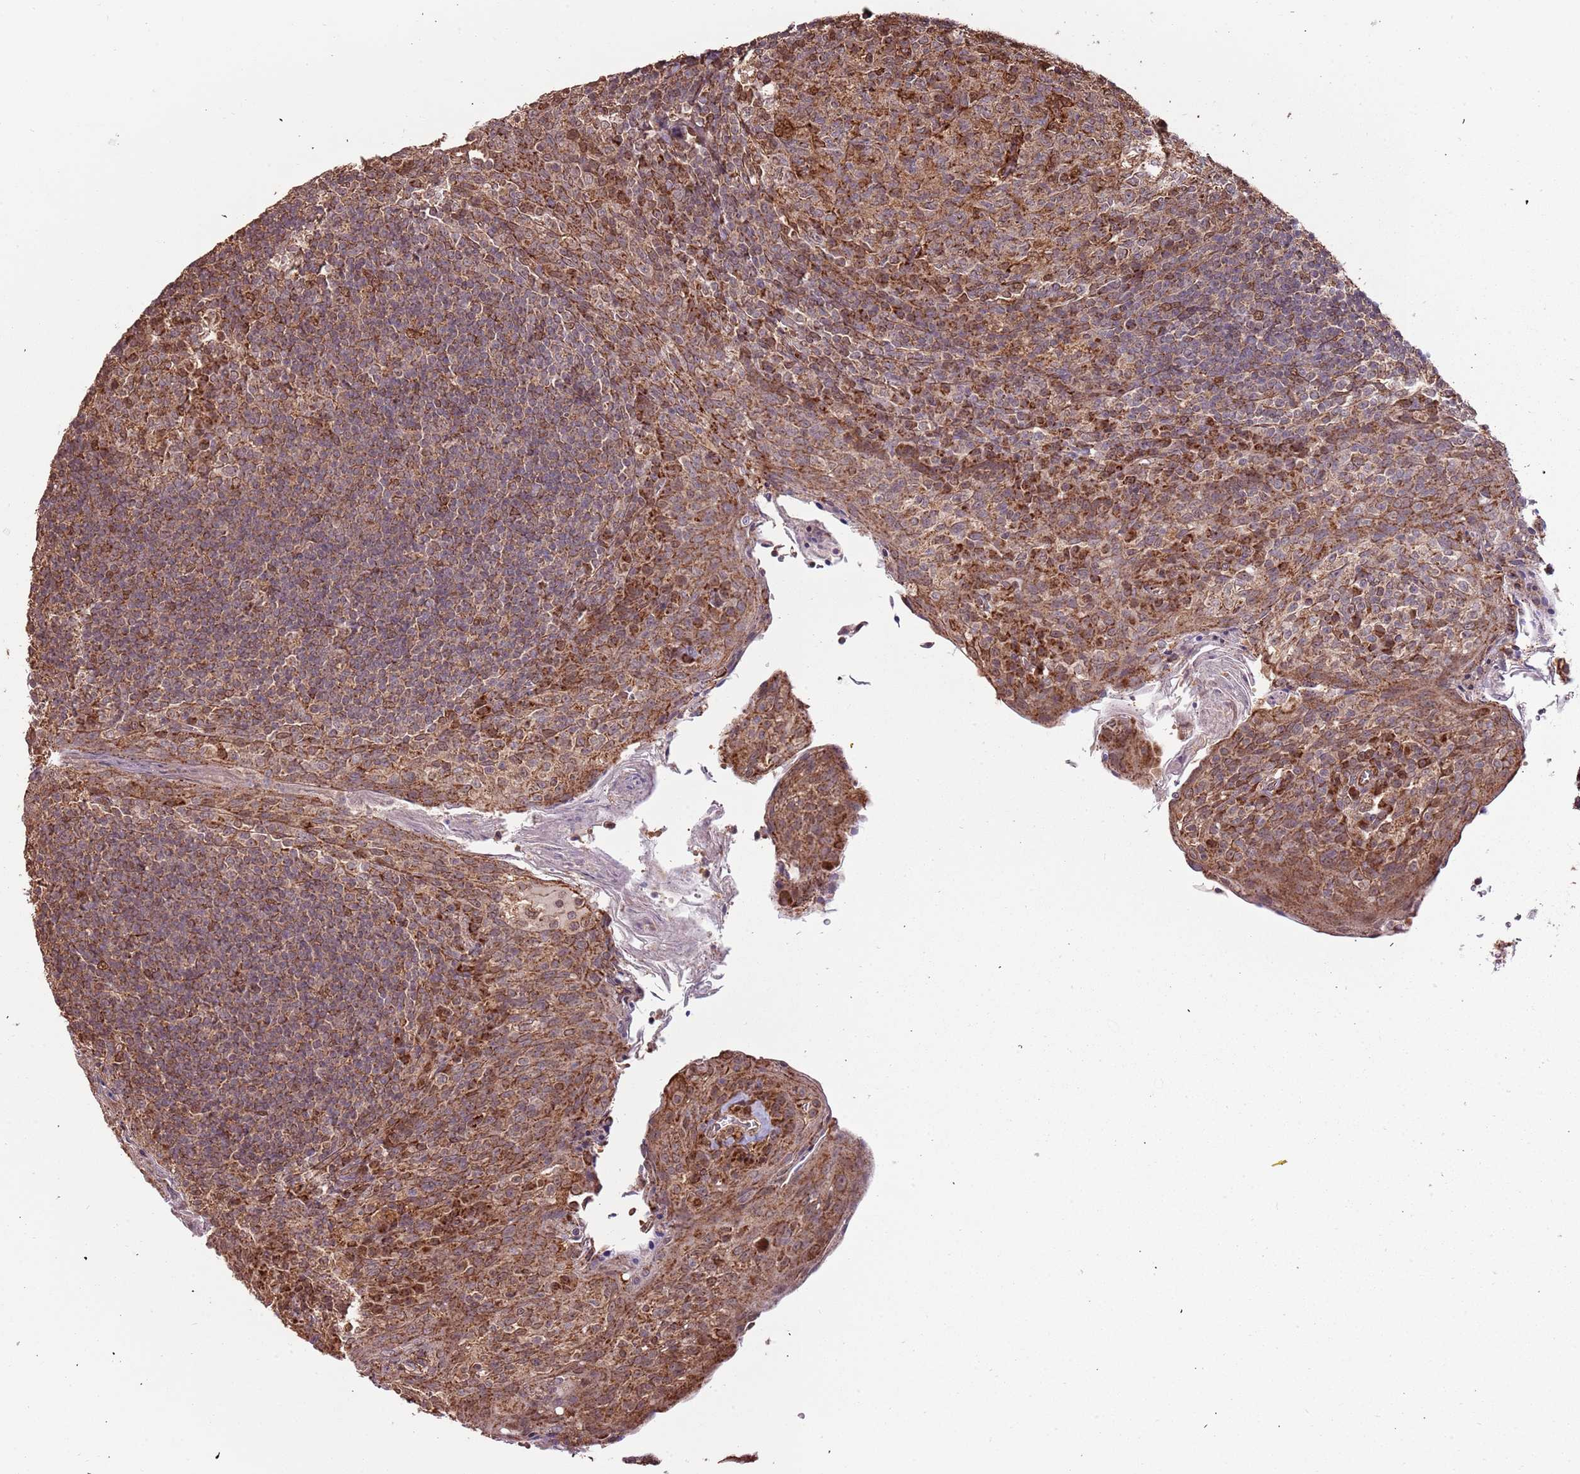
{"staining": {"intensity": "moderate", "quantity": ">75%", "location": "cytoplasmic/membranous,nuclear"}, "tissue": "tonsil", "cell_type": "Germinal center cells", "image_type": "normal", "snomed": [{"axis": "morphology", "description": "Normal tissue, NOS"}, {"axis": "topography", "description": "Tonsil"}], "caption": "Moderate cytoplasmic/membranous,nuclear expression for a protein is appreciated in about >75% of germinal center cells of normal tonsil using immunohistochemistry.", "gene": "IL17RD", "patient": {"sex": "female", "age": 10}}